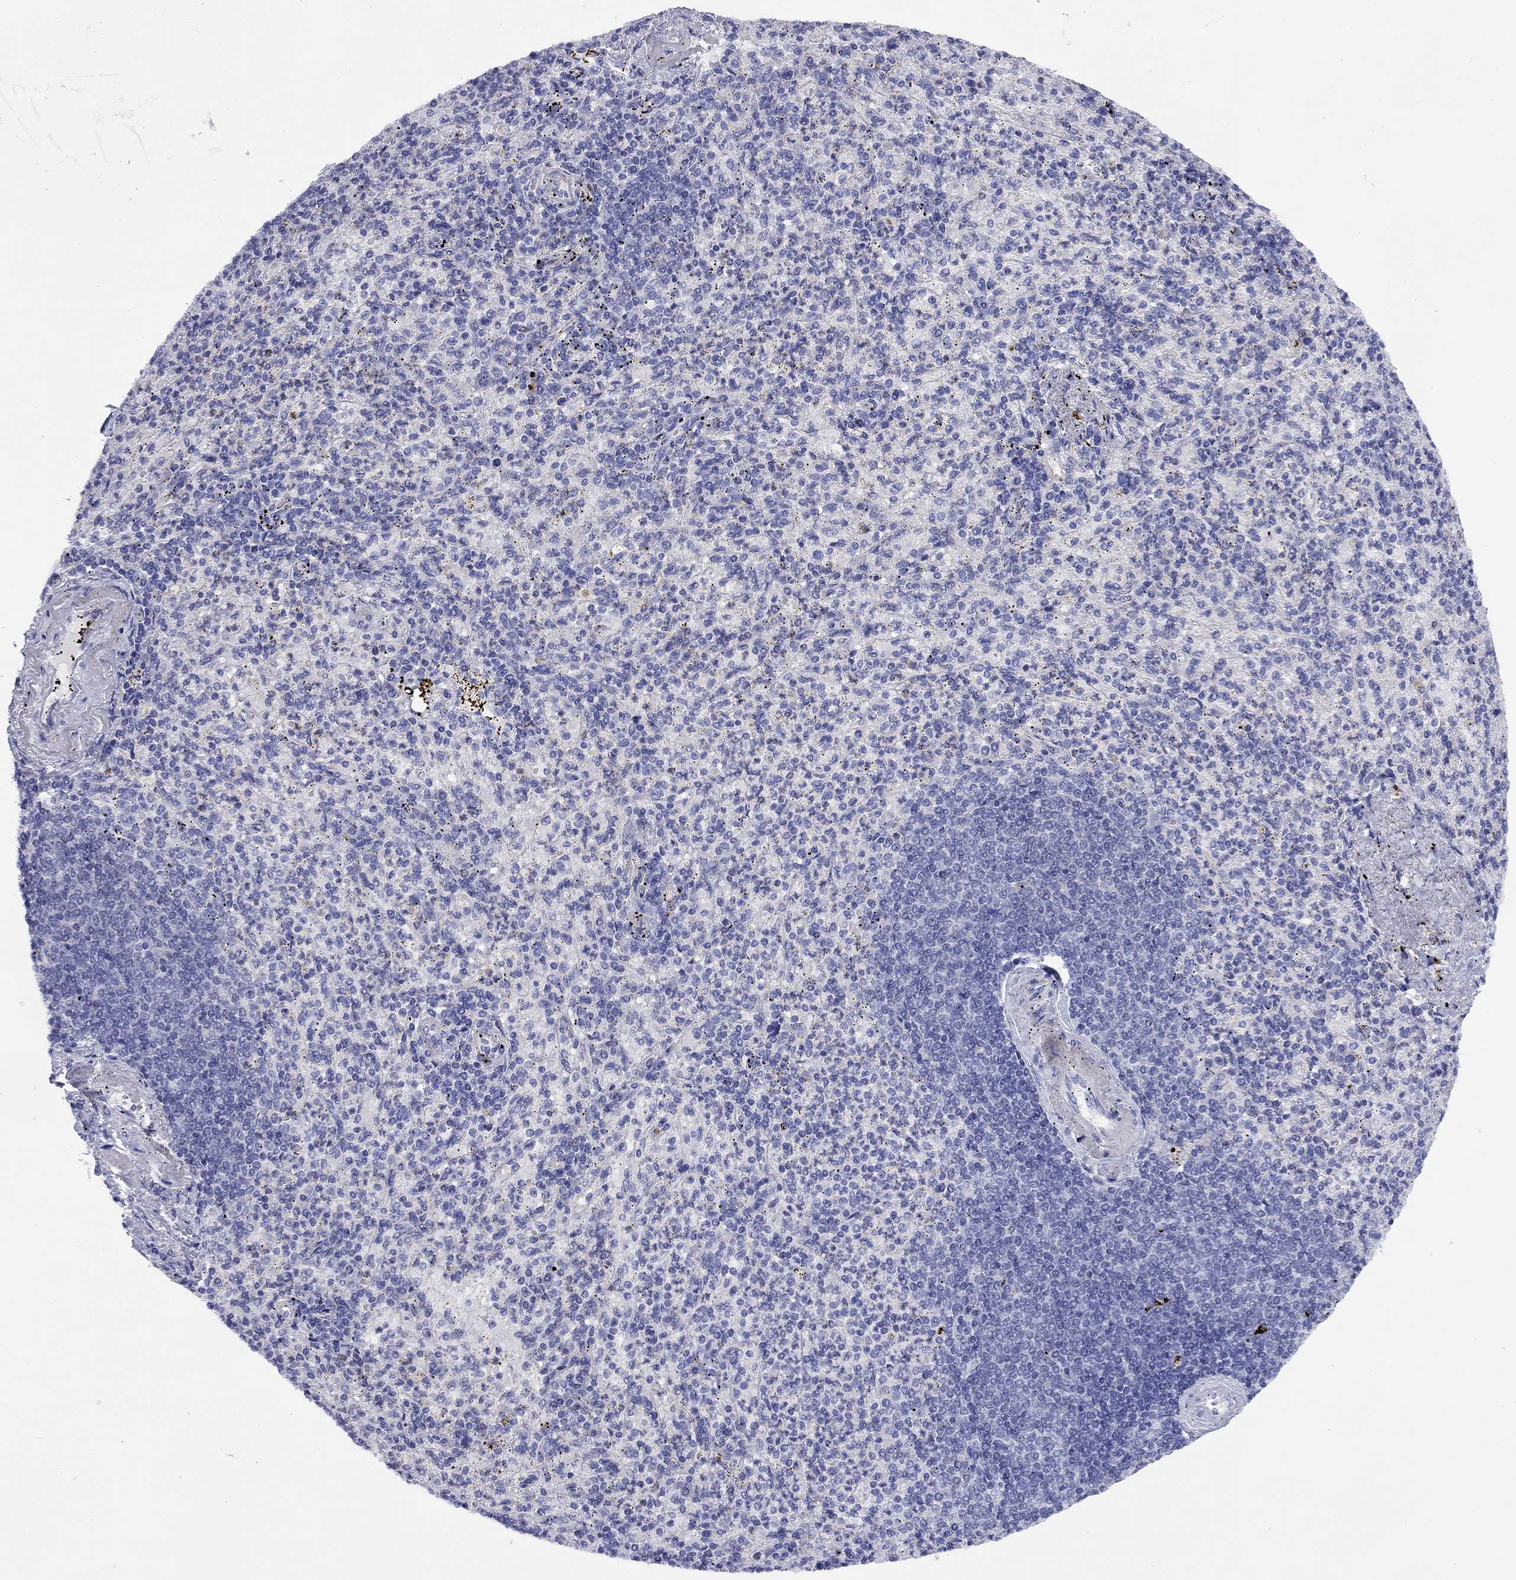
{"staining": {"intensity": "negative", "quantity": "none", "location": "none"}, "tissue": "spleen", "cell_type": "Cells in red pulp", "image_type": "normal", "snomed": [{"axis": "morphology", "description": "Normal tissue, NOS"}, {"axis": "topography", "description": "Spleen"}], "caption": "IHC image of benign spleen: spleen stained with DAB (3,3'-diaminobenzidine) reveals no significant protein staining in cells in red pulp.", "gene": "CMYA5", "patient": {"sex": "female", "age": 74}}